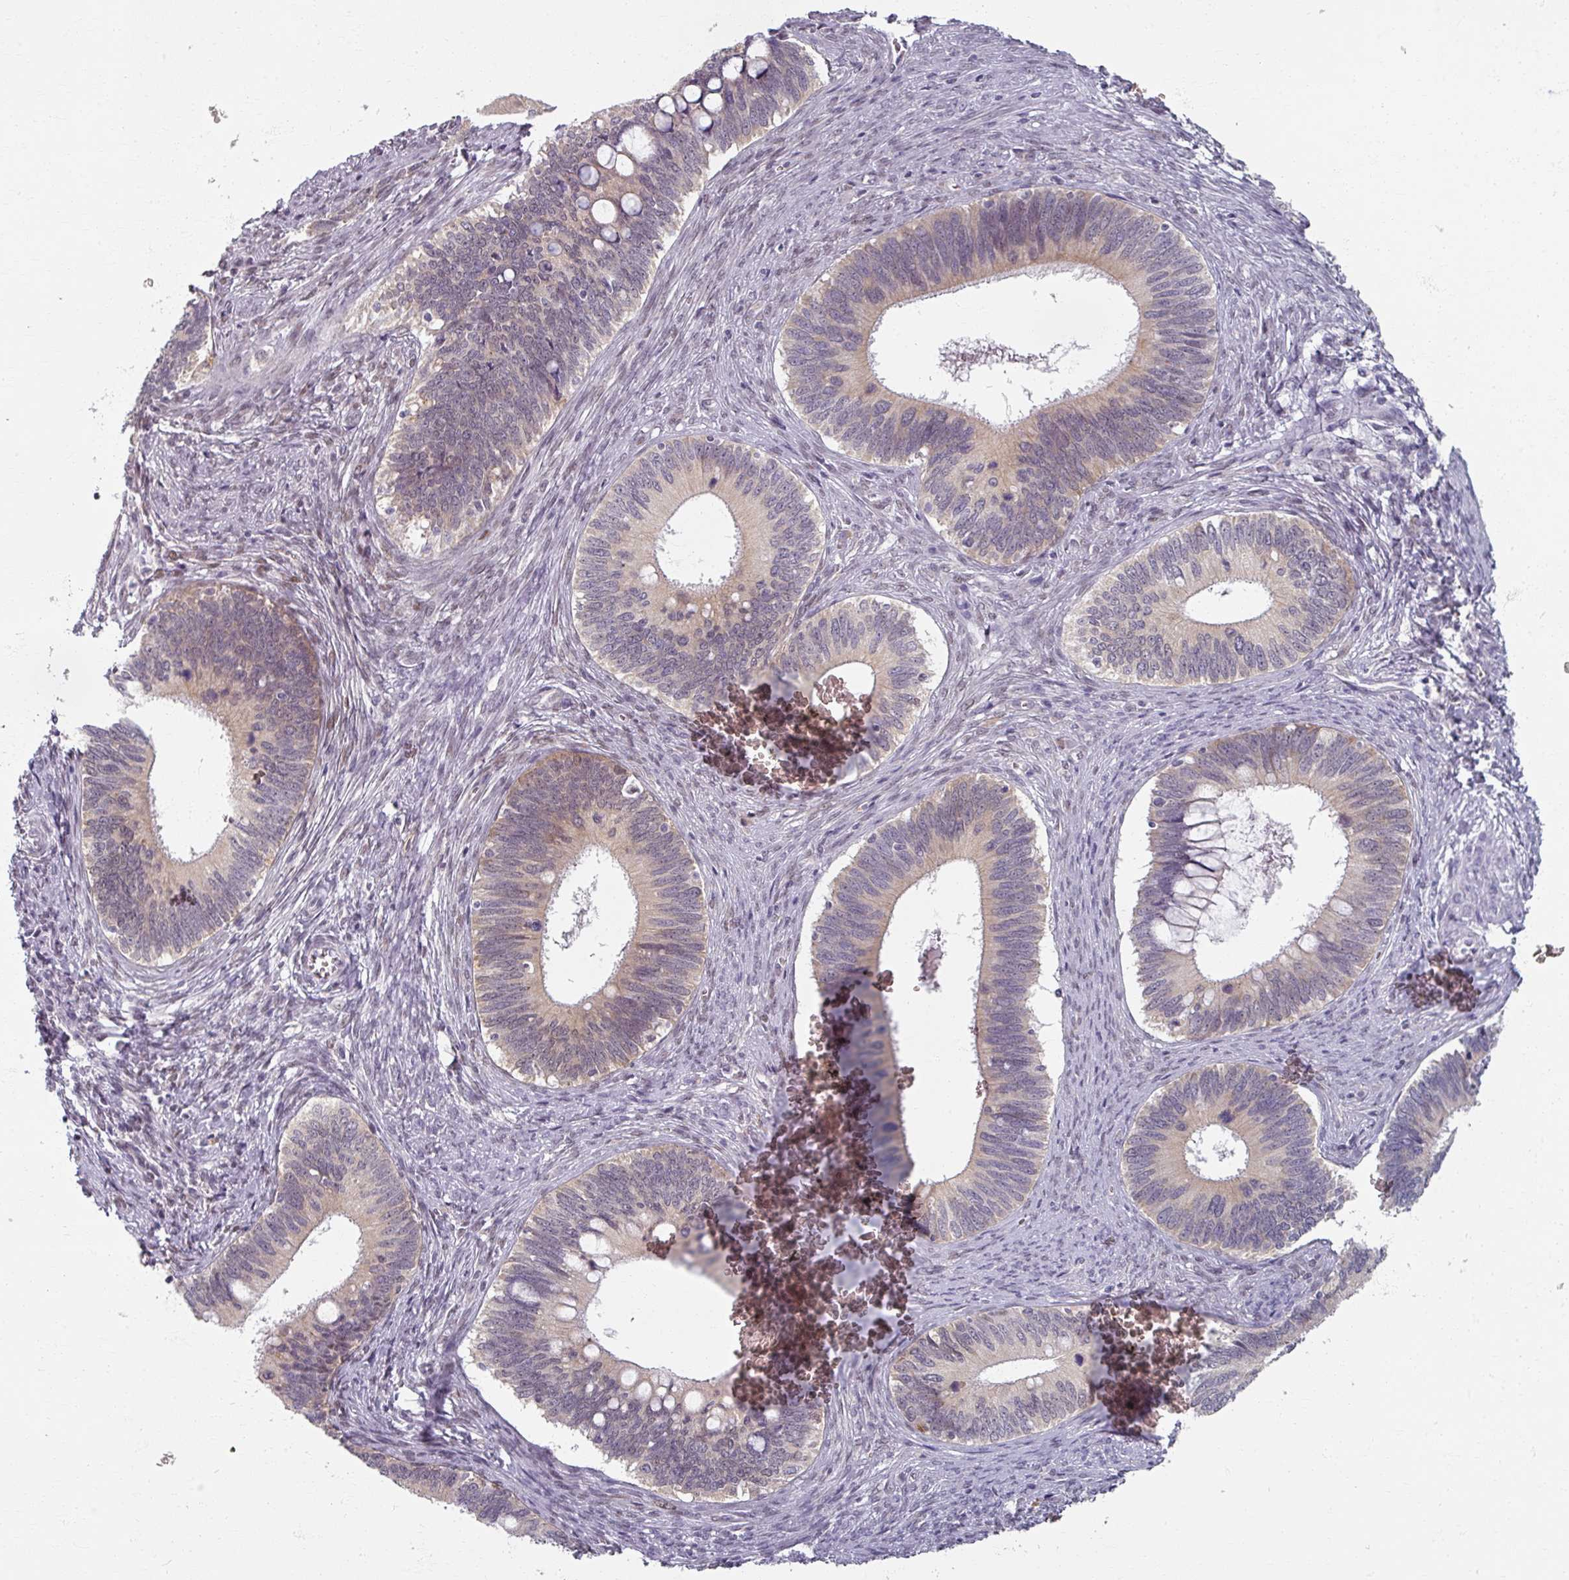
{"staining": {"intensity": "weak", "quantity": "25%-75%", "location": "cytoplasmic/membranous"}, "tissue": "cervical cancer", "cell_type": "Tumor cells", "image_type": "cancer", "snomed": [{"axis": "morphology", "description": "Adenocarcinoma, NOS"}, {"axis": "topography", "description": "Cervix"}], "caption": "There is low levels of weak cytoplasmic/membranous staining in tumor cells of adenocarcinoma (cervical), as demonstrated by immunohistochemical staining (brown color).", "gene": "RIPOR3", "patient": {"sex": "female", "age": 42}}